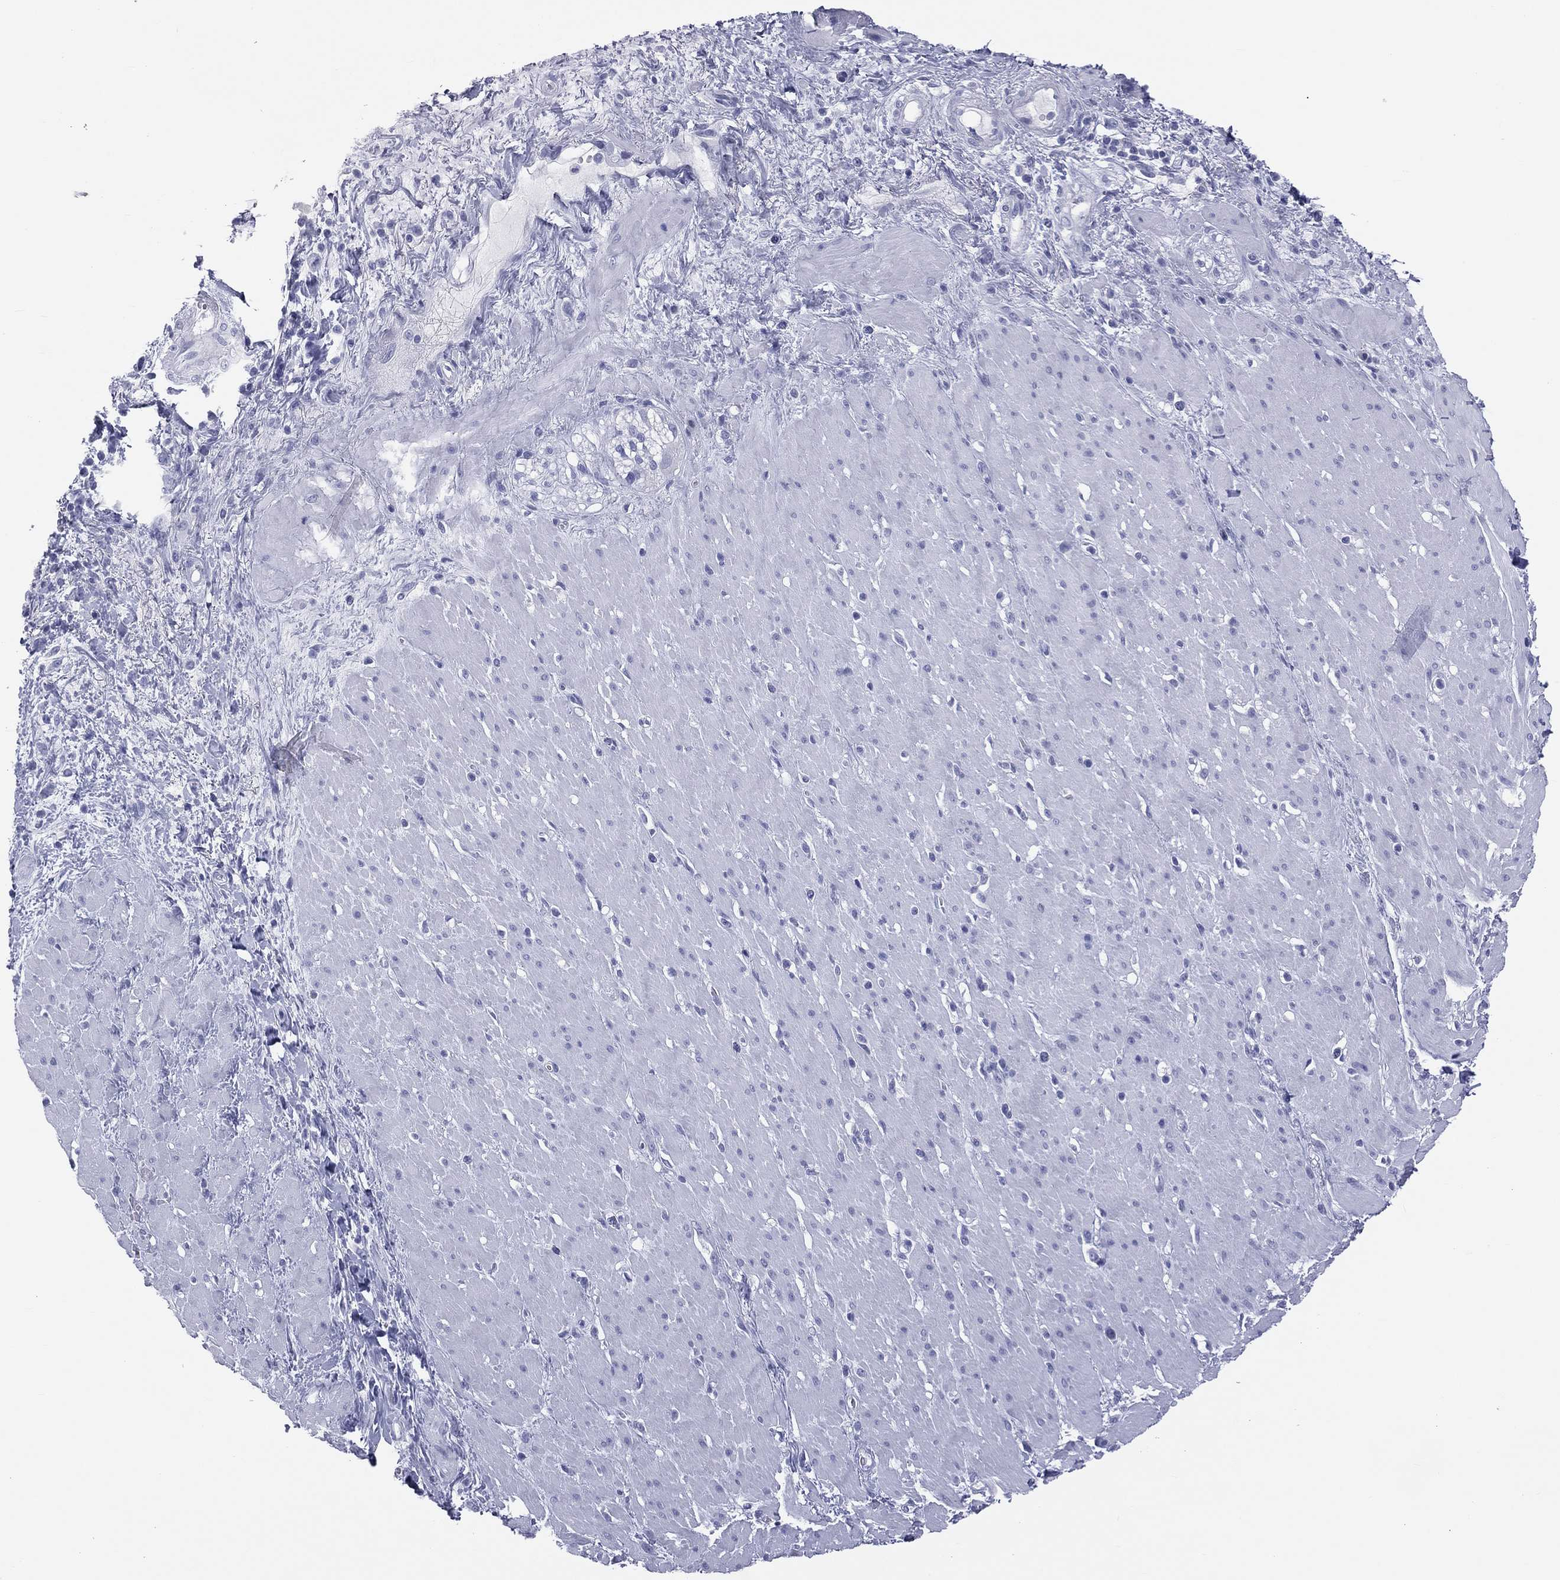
{"staining": {"intensity": "negative", "quantity": "none", "location": "none"}, "tissue": "smooth muscle", "cell_type": "Smooth muscle cells", "image_type": "normal", "snomed": [{"axis": "morphology", "description": "Normal tissue, NOS"}, {"axis": "topography", "description": "Soft tissue"}, {"axis": "topography", "description": "Smooth muscle"}], "caption": "Photomicrograph shows no significant protein positivity in smooth muscle cells of normal smooth muscle. (DAB immunohistochemistry (IHC) with hematoxylin counter stain).", "gene": "MLN", "patient": {"sex": "male", "age": 72}}